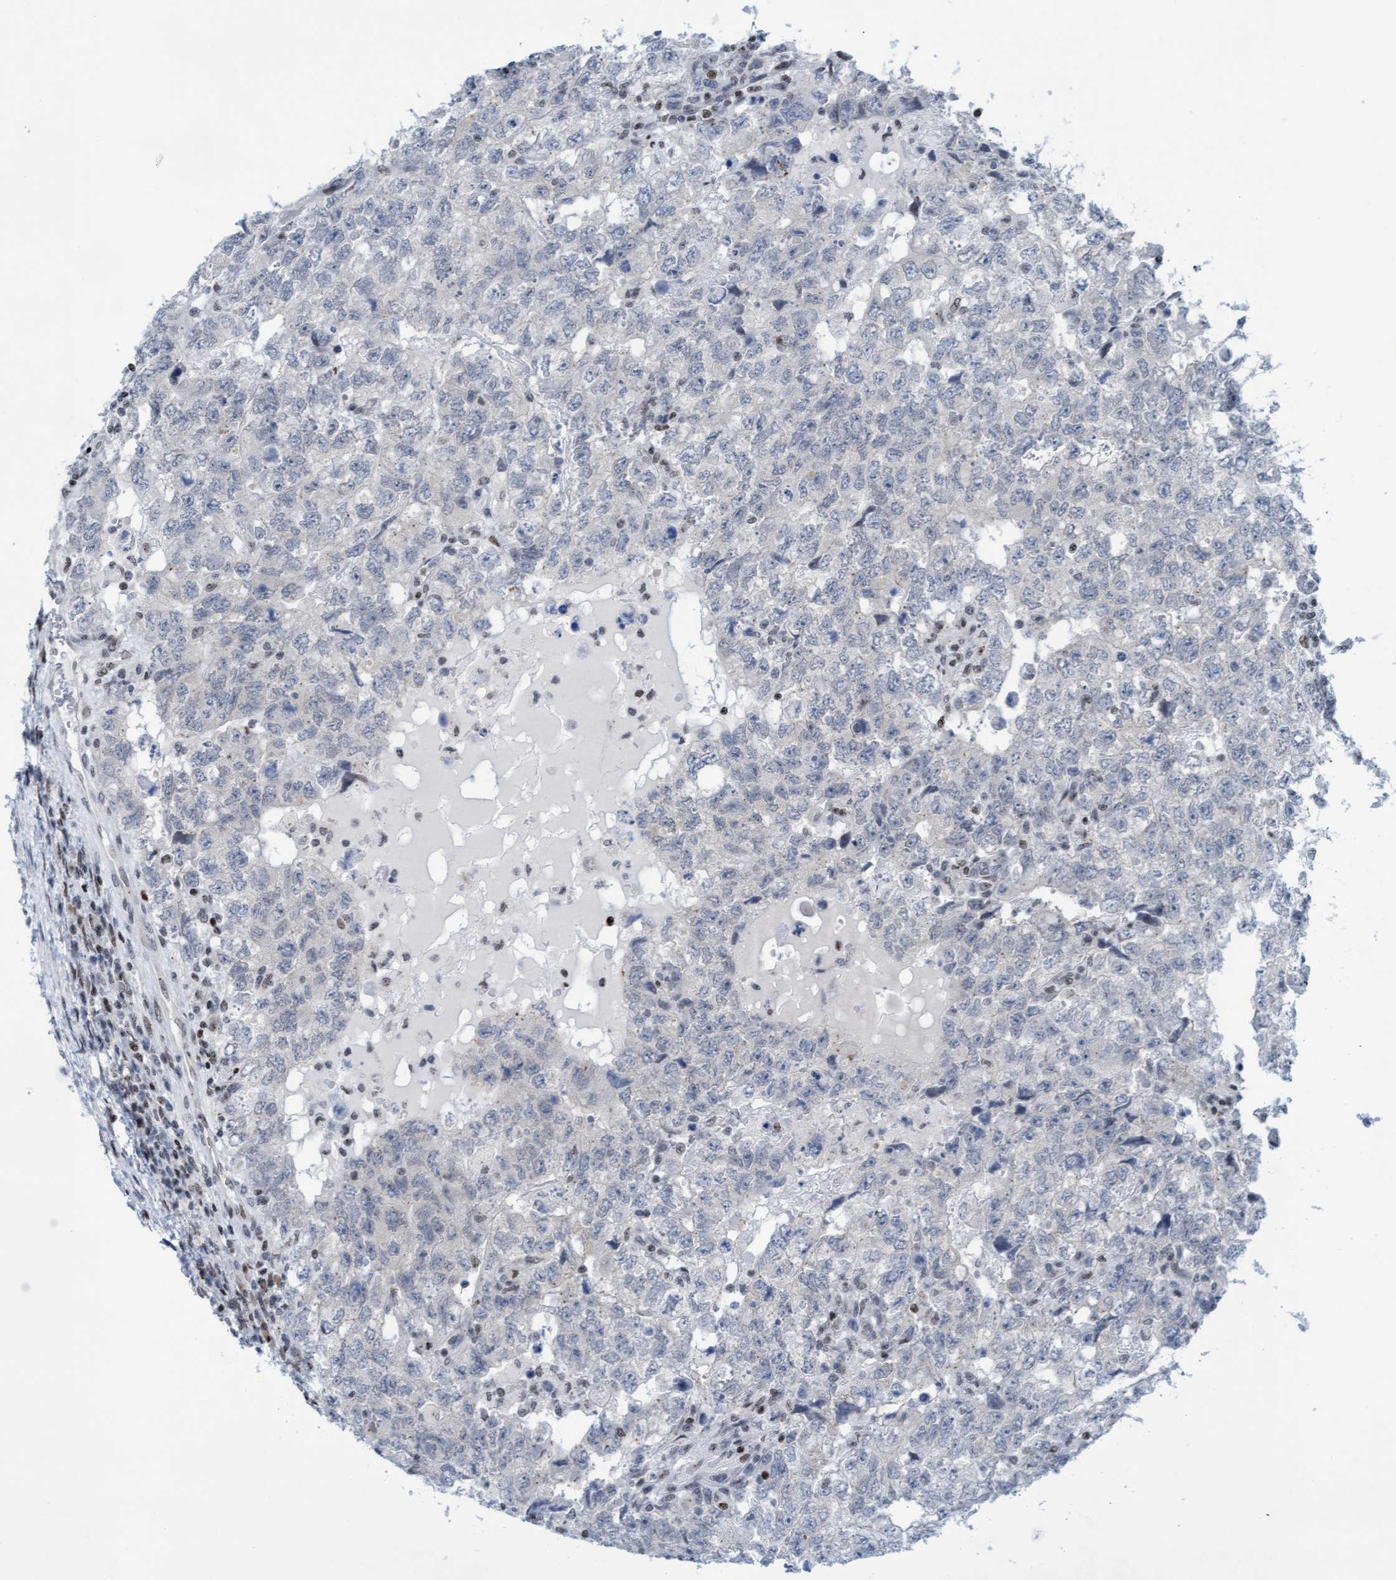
{"staining": {"intensity": "negative", "quantity": "none", "location": "none"}, "tissue": "testis cancer", "cell_type": "Tumor cells", "image_type": "cancer", "snomed": [{"axis": "morphology", "description": "Carcinoma, Embryonal, NOS"}, {"axis": "topography", "description": "Testis"}], "caption": "This image is of testis embryonal carcinoma stained with immunohistochemistry (IHC) to label a protein in brown with the nuclei are counter-stained blue. There is no positivity in tumor cells.", "gene": "GLRX2", "patient": {"sex": "male", "age": 36}}